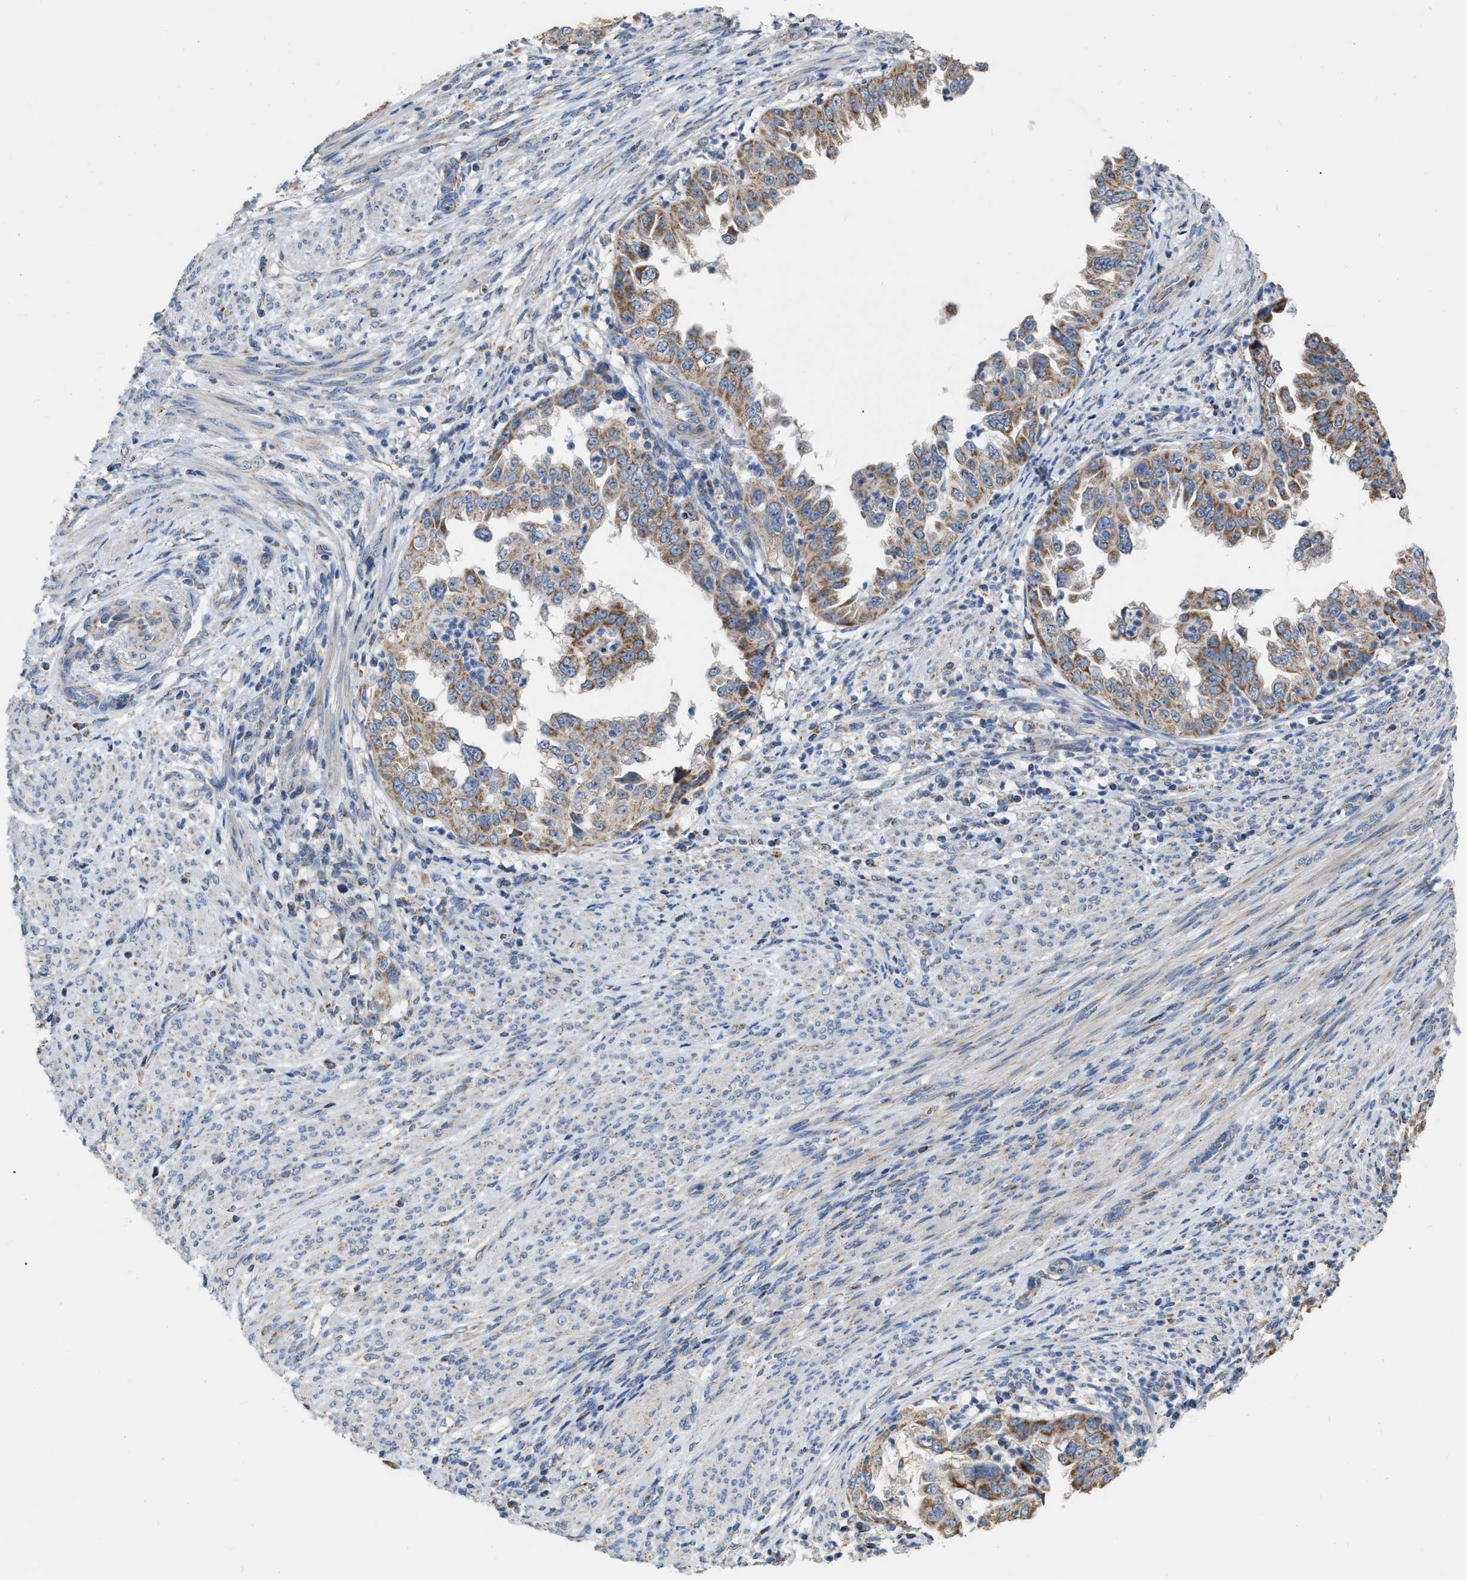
{"staining": {"intensity": "moderate", "quantity": ">75%", "location": "cytoplasmic/membranous"}, "tissue": "endometrial cancer", "cell_type": "Tumor cells", "image_type": "cancer", "snomed": [{"axis": "morphology", "description": "Adenocarcinoma, NOS"}, {"axis": "topography", "description": "Endometrium"}], "caption": "A histopathology image showing moderate cytoplasmic/membranous positivity in approximately >75% of tumor cells in endometrial adenocarcinoma, as visualized by brown immunohistochemical staining.", "gene": "DDX56", "patient": {"sex": "female", "age": 85}}